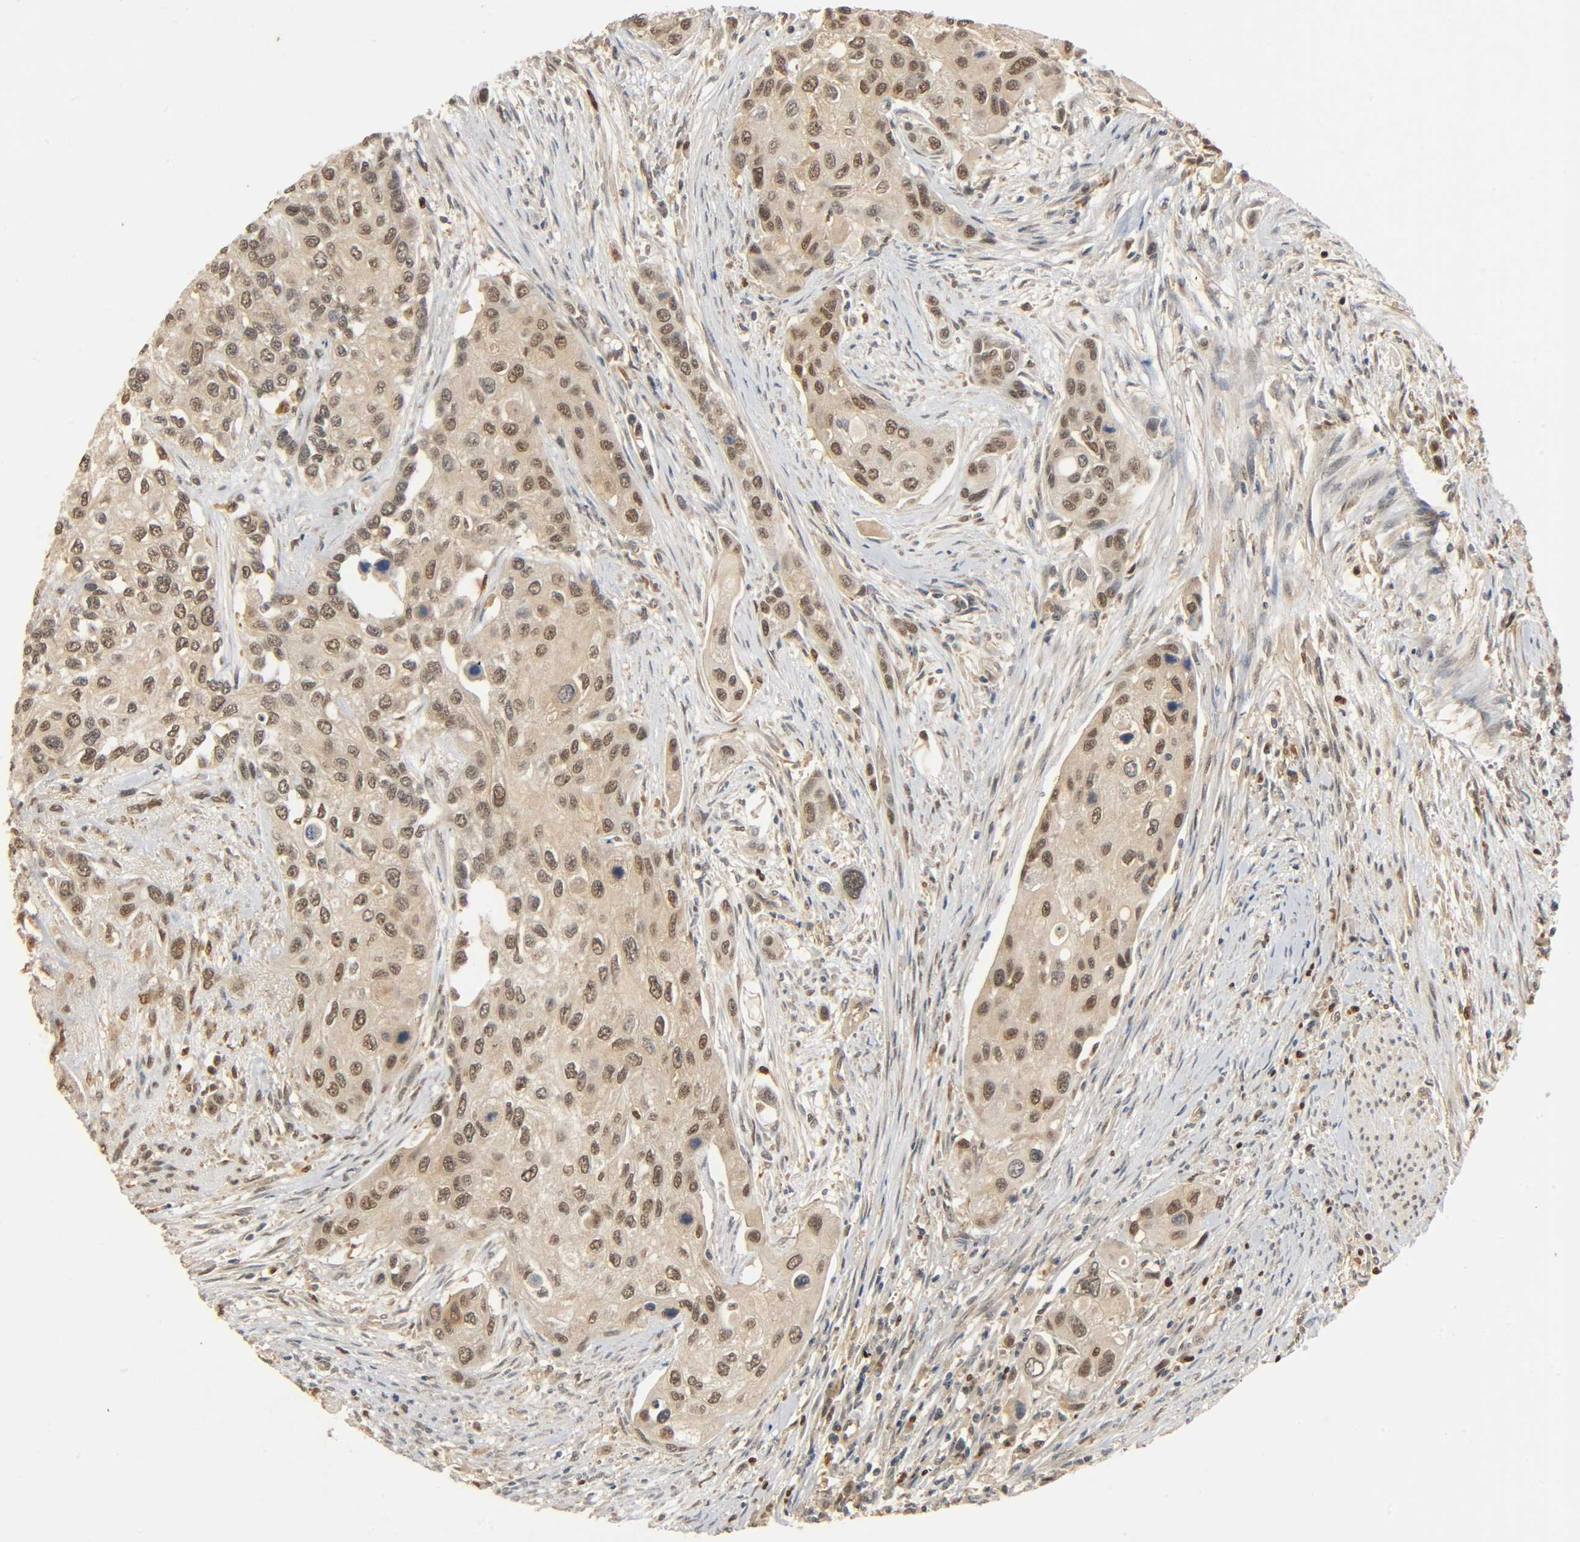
{"staining": {"intensity": "moderate", "quantity": ">75%", "location": "cytoplasmic/membranous,nuclear"}, "tissue": "urothelial cancer", "cell_type": "Tumor cells", "image_type": "cancer", "snomed": [{"axis": "morphology", "description": "Urothelial carcinoma, High grade"}, {"axis": "topography", "description": "Urinary bladder"}], "caption": "Urothelial cancer was stained to show a protein in brown. There is medium levels of moderate cytoplasmic/membranous and nuclear expression in approximately >75% of tumor cells. Nuclei are stained in blue.", "gene": "ZFPM2", "patient": {"sex": "female", "age": 56}}